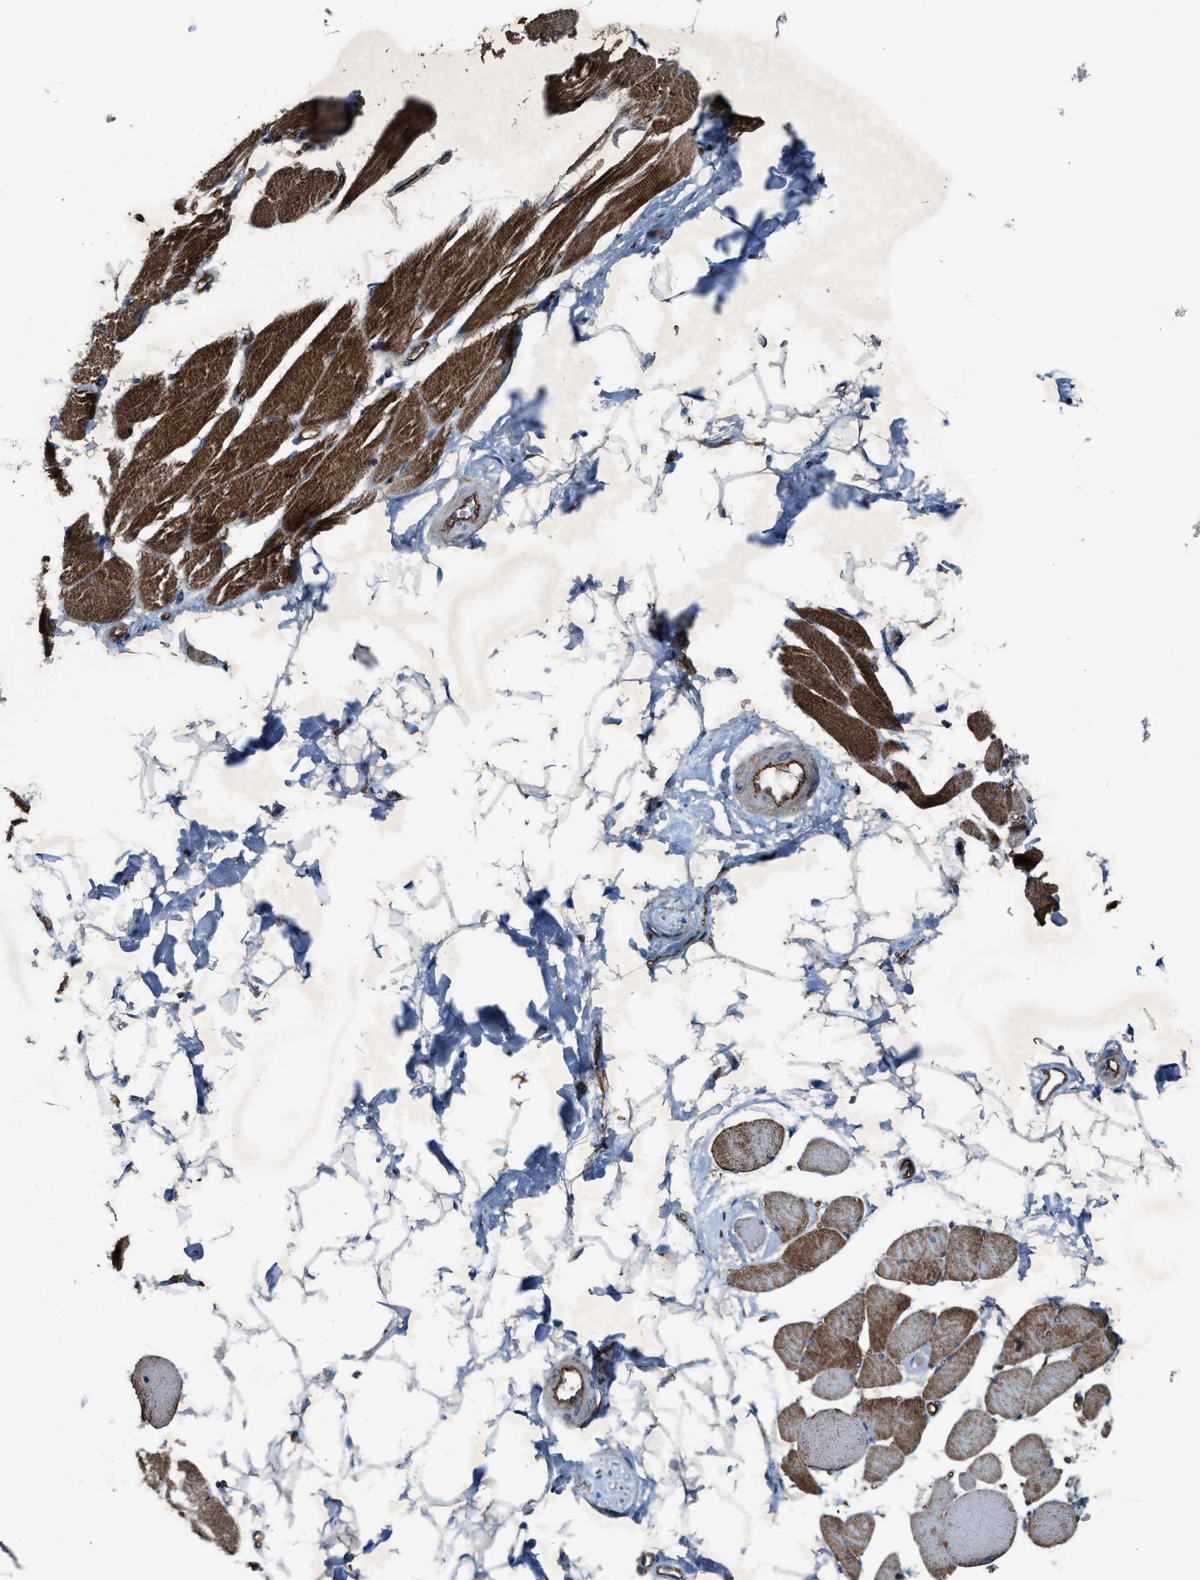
{"staining": {"intensity": "strong", "quantity": ">75%", "location": "cytoplasmic/membranous"}, "tissue": "skeletal muscle", "cell_type": "Myocytes", "image_type": "normal", "snomed": [{"axis": "morphology", "description": "Normal tissue, NOS"}, {"axis": "topography", "description": "Skeletal muscle"}, {"axis": "topography", "description": "Peripheral nerve tissue"}], "caption": "Protein expression analysis of unremarkable skeletal muscle displays strong cytoplasmic/membranous positivity in approximately >75% of myocytes.", "gene": "LRRC72", "patient": {"sex": "female", "age": 84}}